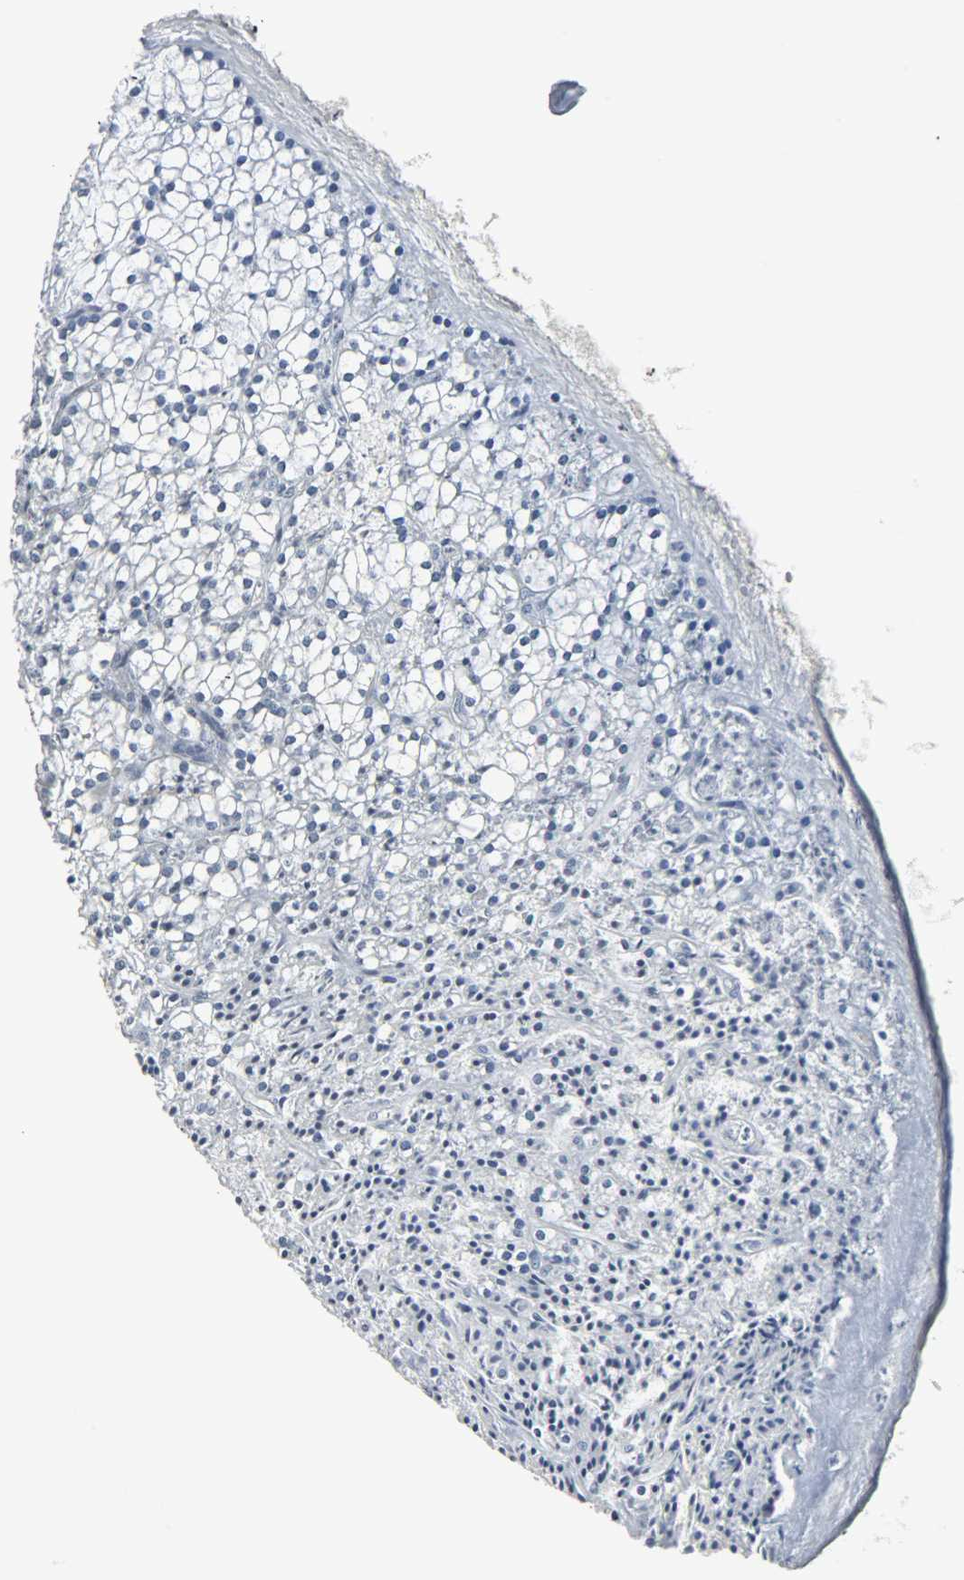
{"staining": {"intensity": "negative", "quantity": "none", "location": "none"}, "tissue": "parathyroid gland", "cell_type": "Glandular cells", "image_type": "normal", "snomed": [{"axis": "morphology", "description": "Normal tissue, NOS"}, {"axis": "topography", "description": "Parathyroid gland"}], "caption": "High power microscopy histopathology image of an IHC image of normal parathyroid gland, revealing no significant staining in glandular cells.", "gene": "CA3", "patient": {"sex": "female", "age": 63}}